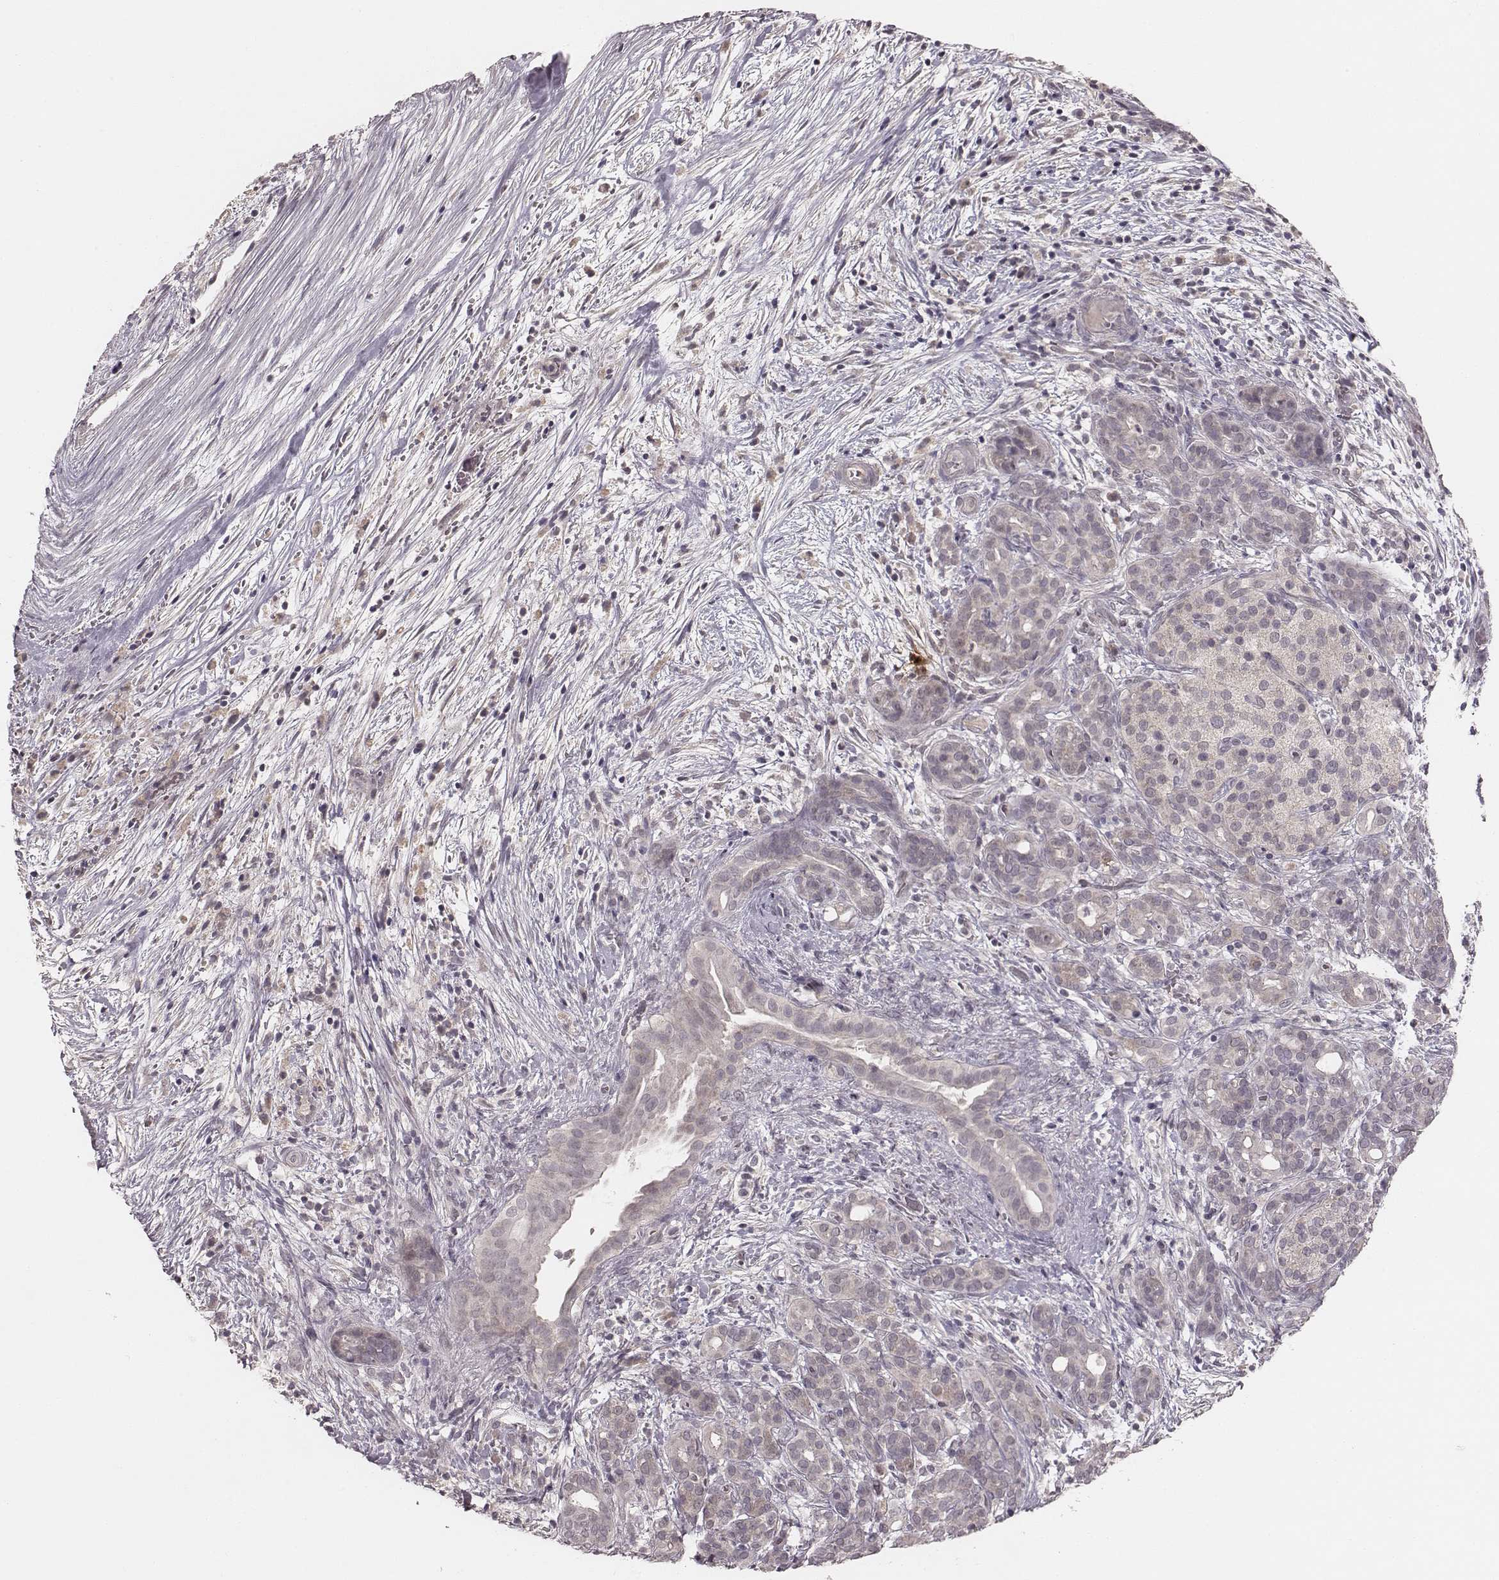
{"staining": {"intensity": "negative", "quantity": "none", "location": "none"}, "tissue": "pancreatic cancer", "cell_type": "Tumor cells", "image_type": "cancer", "snomed": [{"axis": "morphology", "description": "Adenocarcinoma, NOS"}, {"axis": "topography", "description": "Pancreas"}], "caption": "Immunohistochemistry of pancreatic cancer shows no positivity in tumor cells.", "gene": "LY6K", "patient": {"sex": "male", "age": 44}}